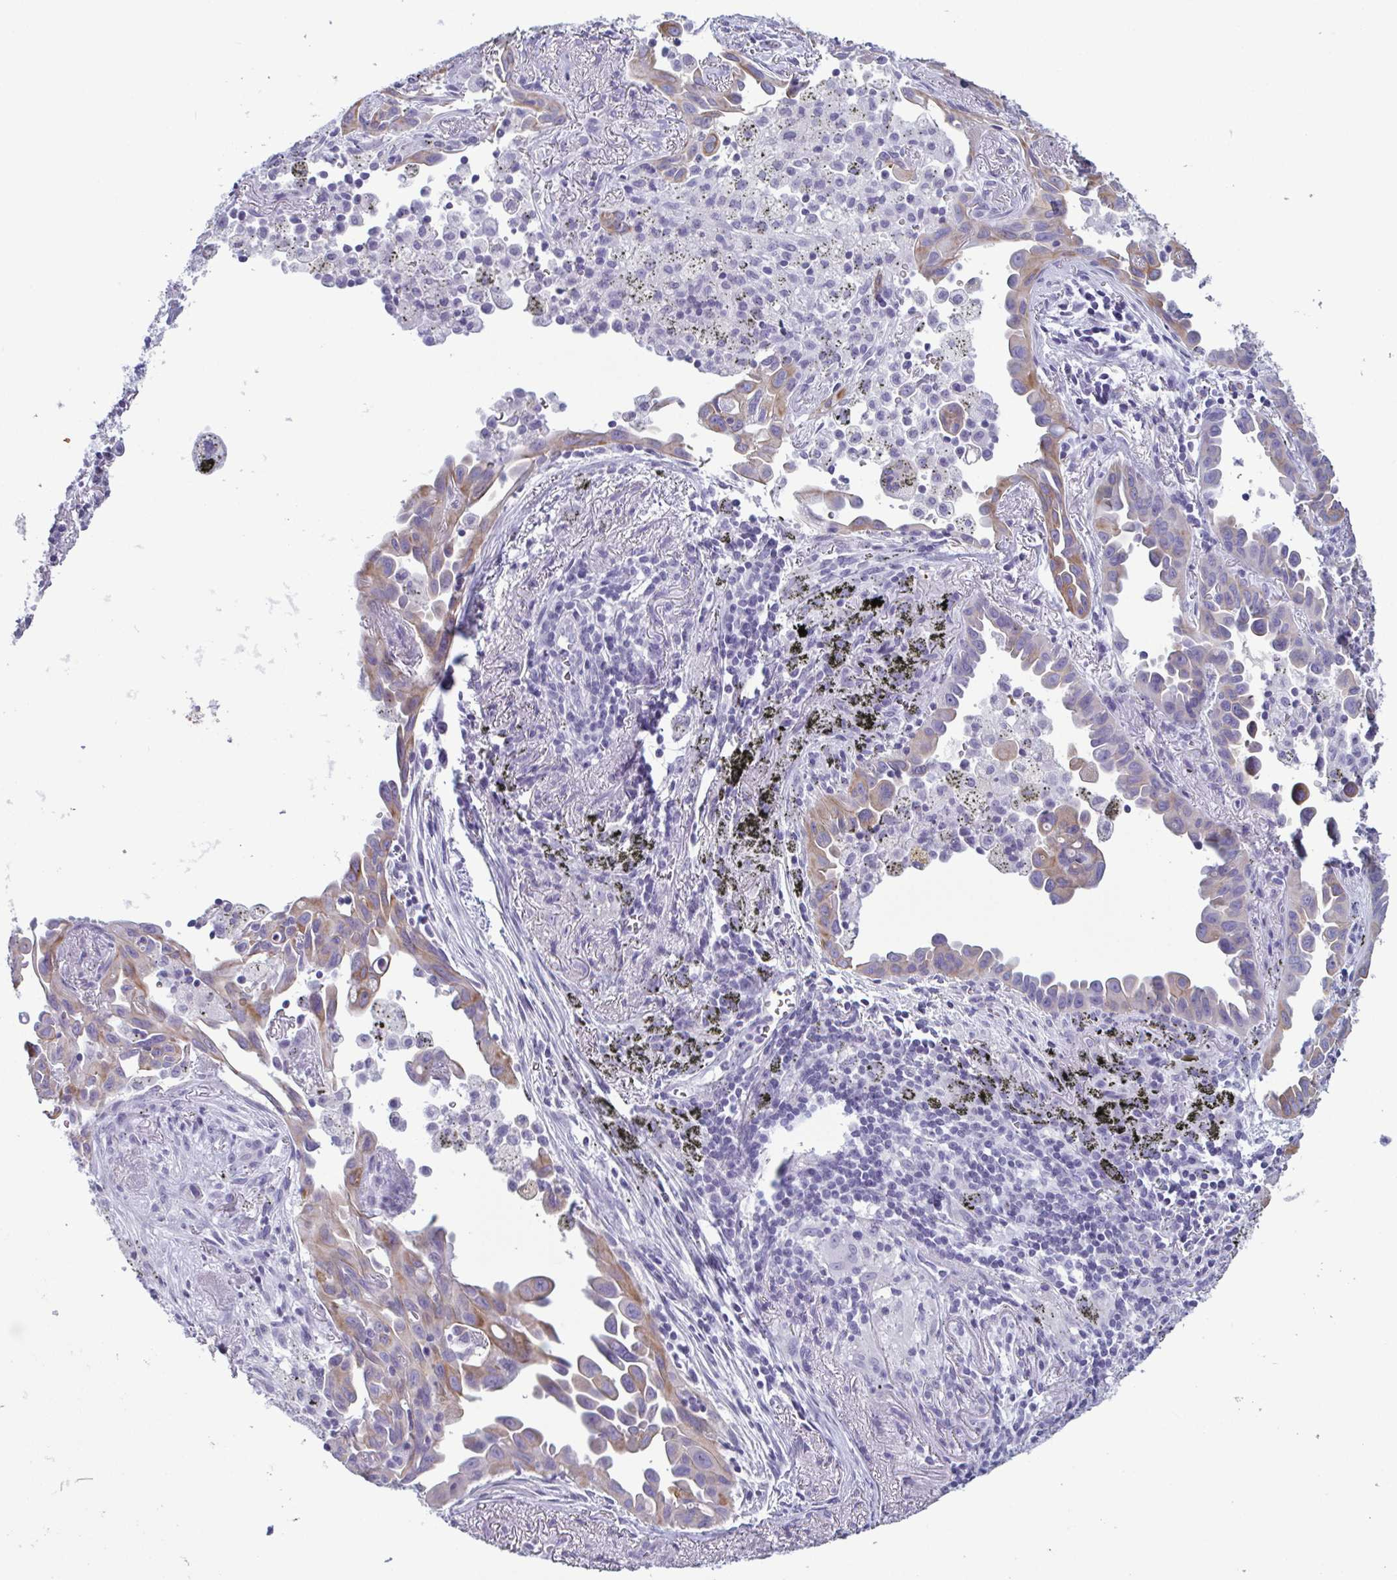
{"staining": {"intensity": "weak", "quantity": "25%-75%", "location": "cytoplasmic/membranous"}, "tissue": "lung cancer", "cell_type": "Tumor cells", "image_type": "cancer", "snomed": [{"axis": "morphology", "description": "Adenocarcinoma, NOS"}, {"axis": "topography", "description": "Lung"}], "caption": "A histopathology image showing weak cytoplasmic/membranous staining in about 25%-75% of tumor cells in lung adenocarcinoma, as visualized by brown immunohistochemical staining.", "gene": "KRT10", "patient": {"sex": "male", "age": 68}}